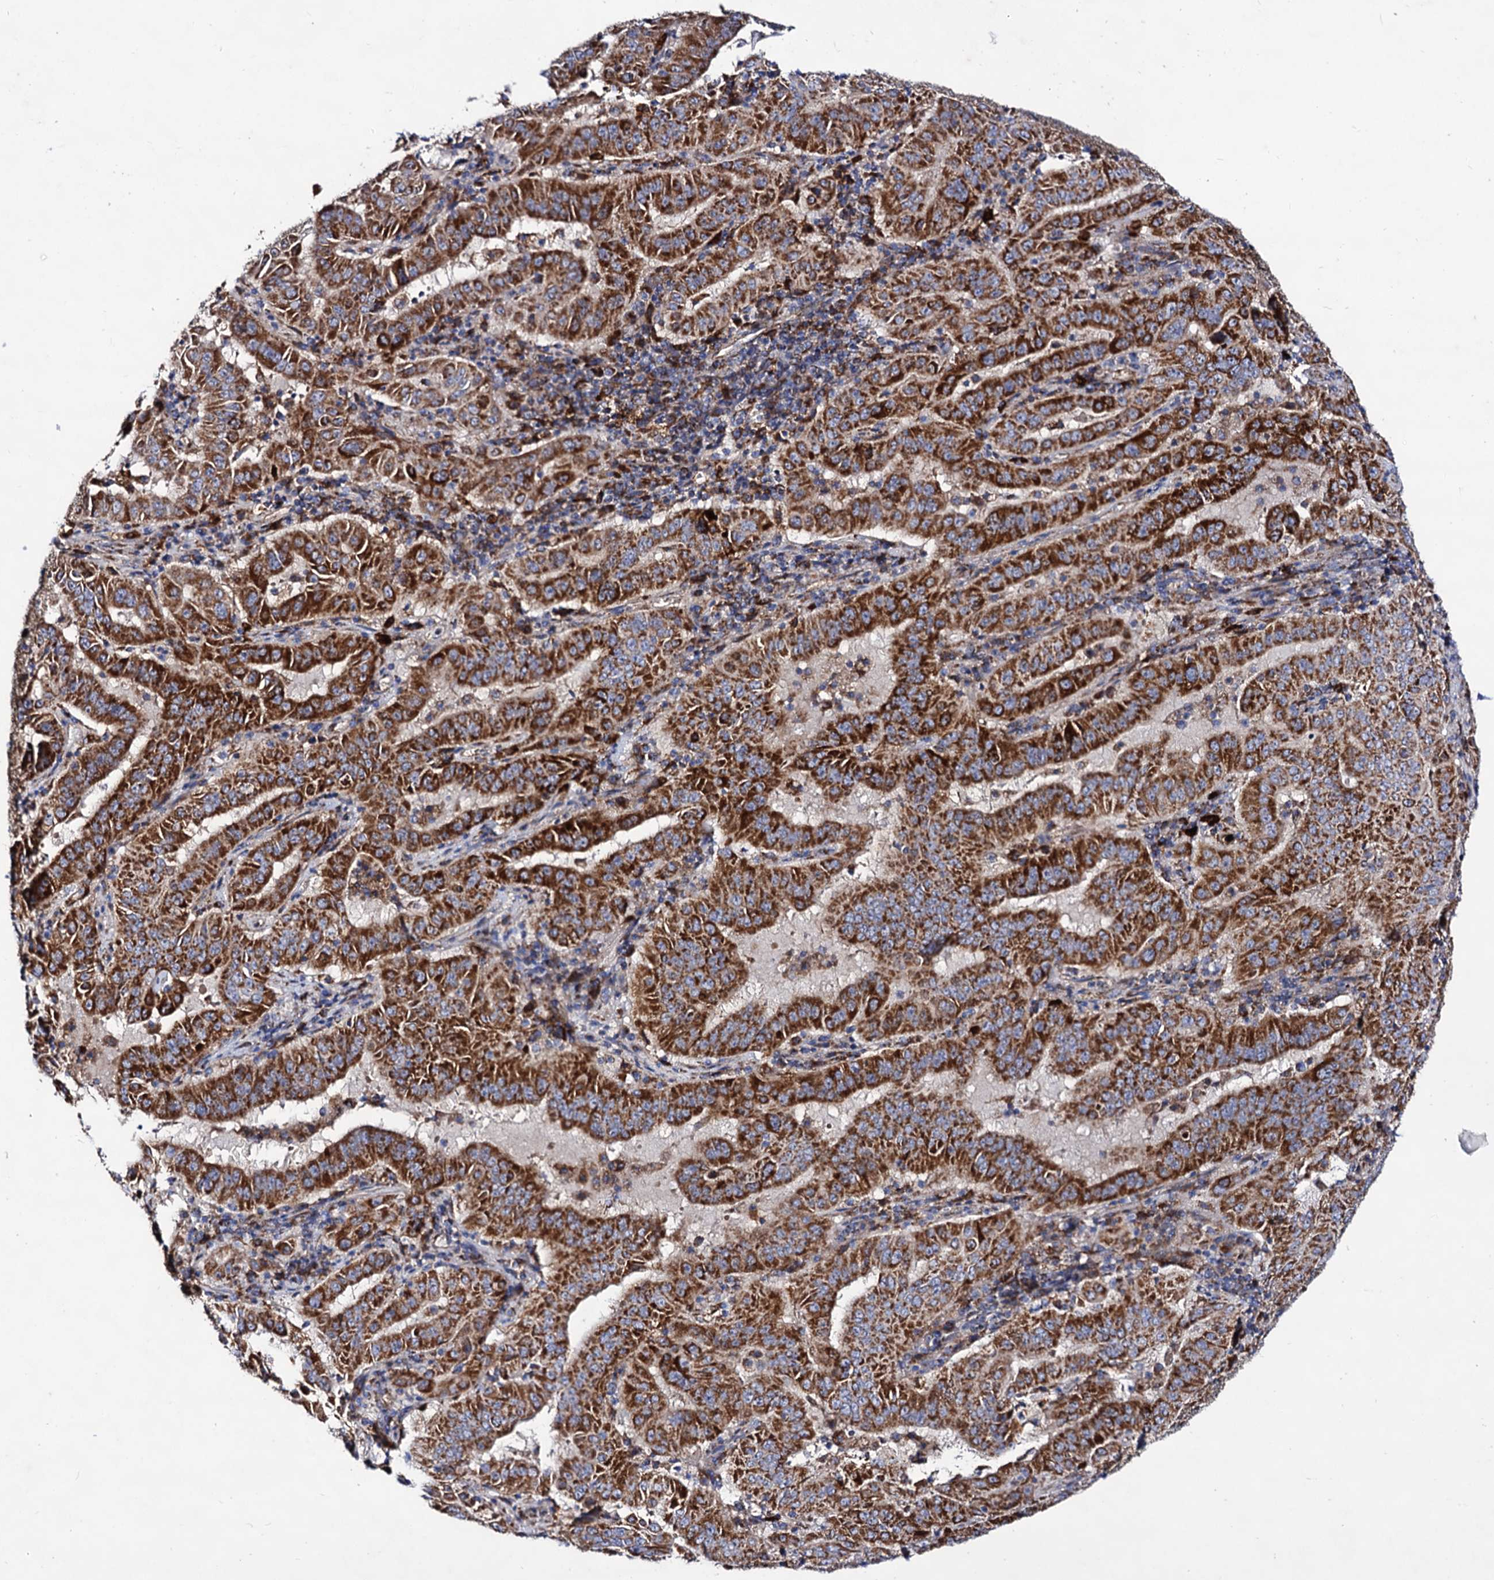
{"staining": {"intensity": "strong", "quantity": ">75%", "location": "cytoplasmic/membranous"}, "tissue": "pancreatic cancer", "cell_type": "Tumor cells", "image_type": "cancer", "snomed": [{"axis": "morphology", "description": "Adenocarcinoma, NOS"}, {"axis": "topography", "description": "Pancreas"}], "caption": "Strong cytoplasmic/membranous protein expression is seen in about >75% of tumor cells in pancreatic cancer.", "gene": "ACAD9", "patient": {"sex": "male", "age": 63}}